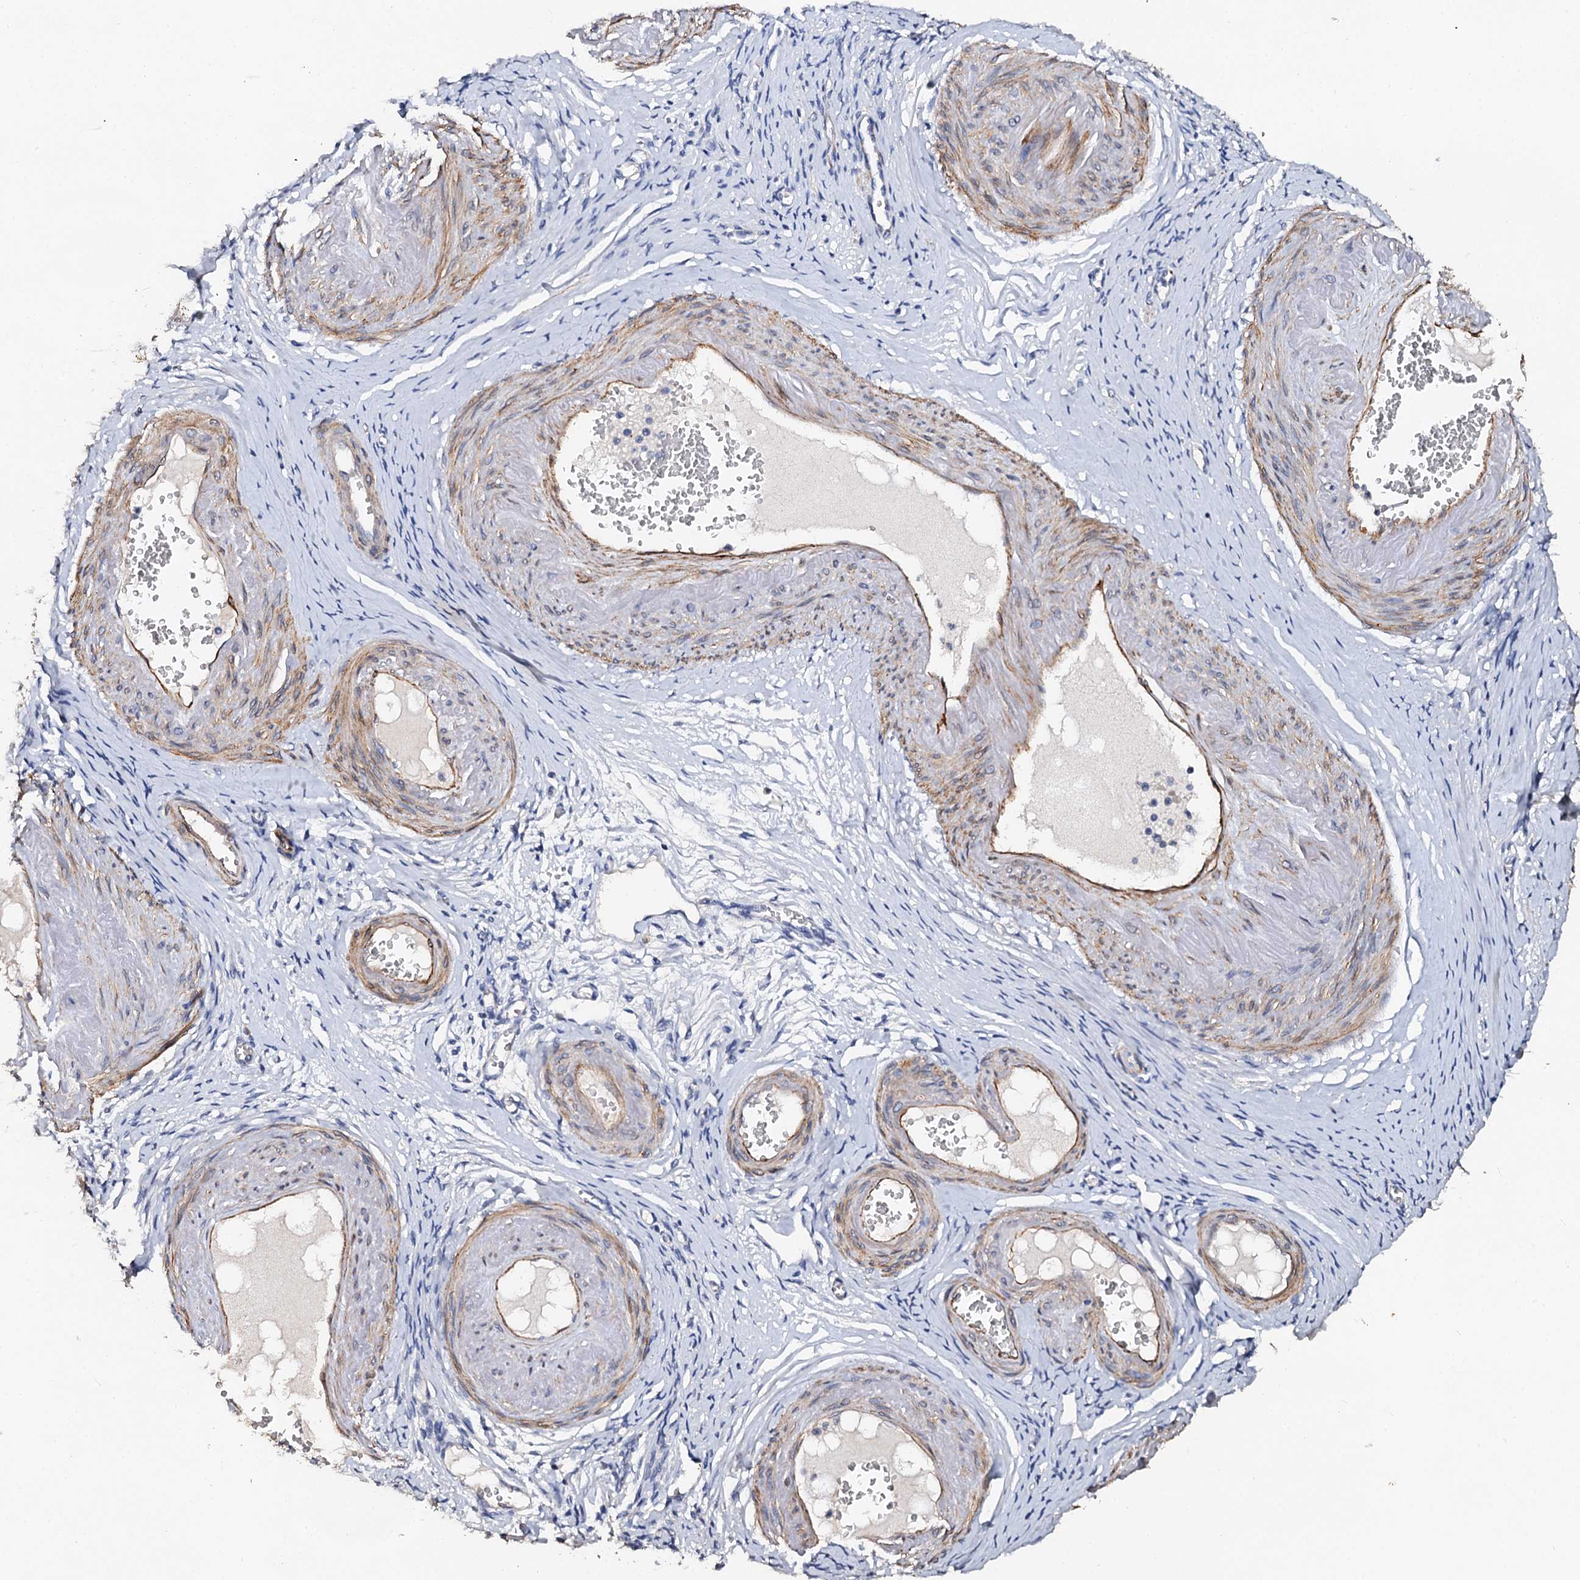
{"staining": {"intensity": "moderate", "quantity": ">75%", "location": "cytoplasmic/membranous"}, "tissue": "adipose tissue", "cell_type": "Adipocytes", "image_type": "normal", "snomed": [{"axis": "morphology", "description": "Normal tissue, NOS"}, {"axis": "topography", "description": "Vascular tissue"}, {"axis": "topography", "description": "Fallopian tube"}, {"axis": "topography", "description": "Ovary"}], "caption": "The photomicrograph displays immunohistochemical staining of normal adipose tissue. There is moderate cytoplasmic/membranous positivity is identified in approximately >75% of adipocytes.", "gene": "VPS36", "patient": {"sex": "female", "age": 67}}